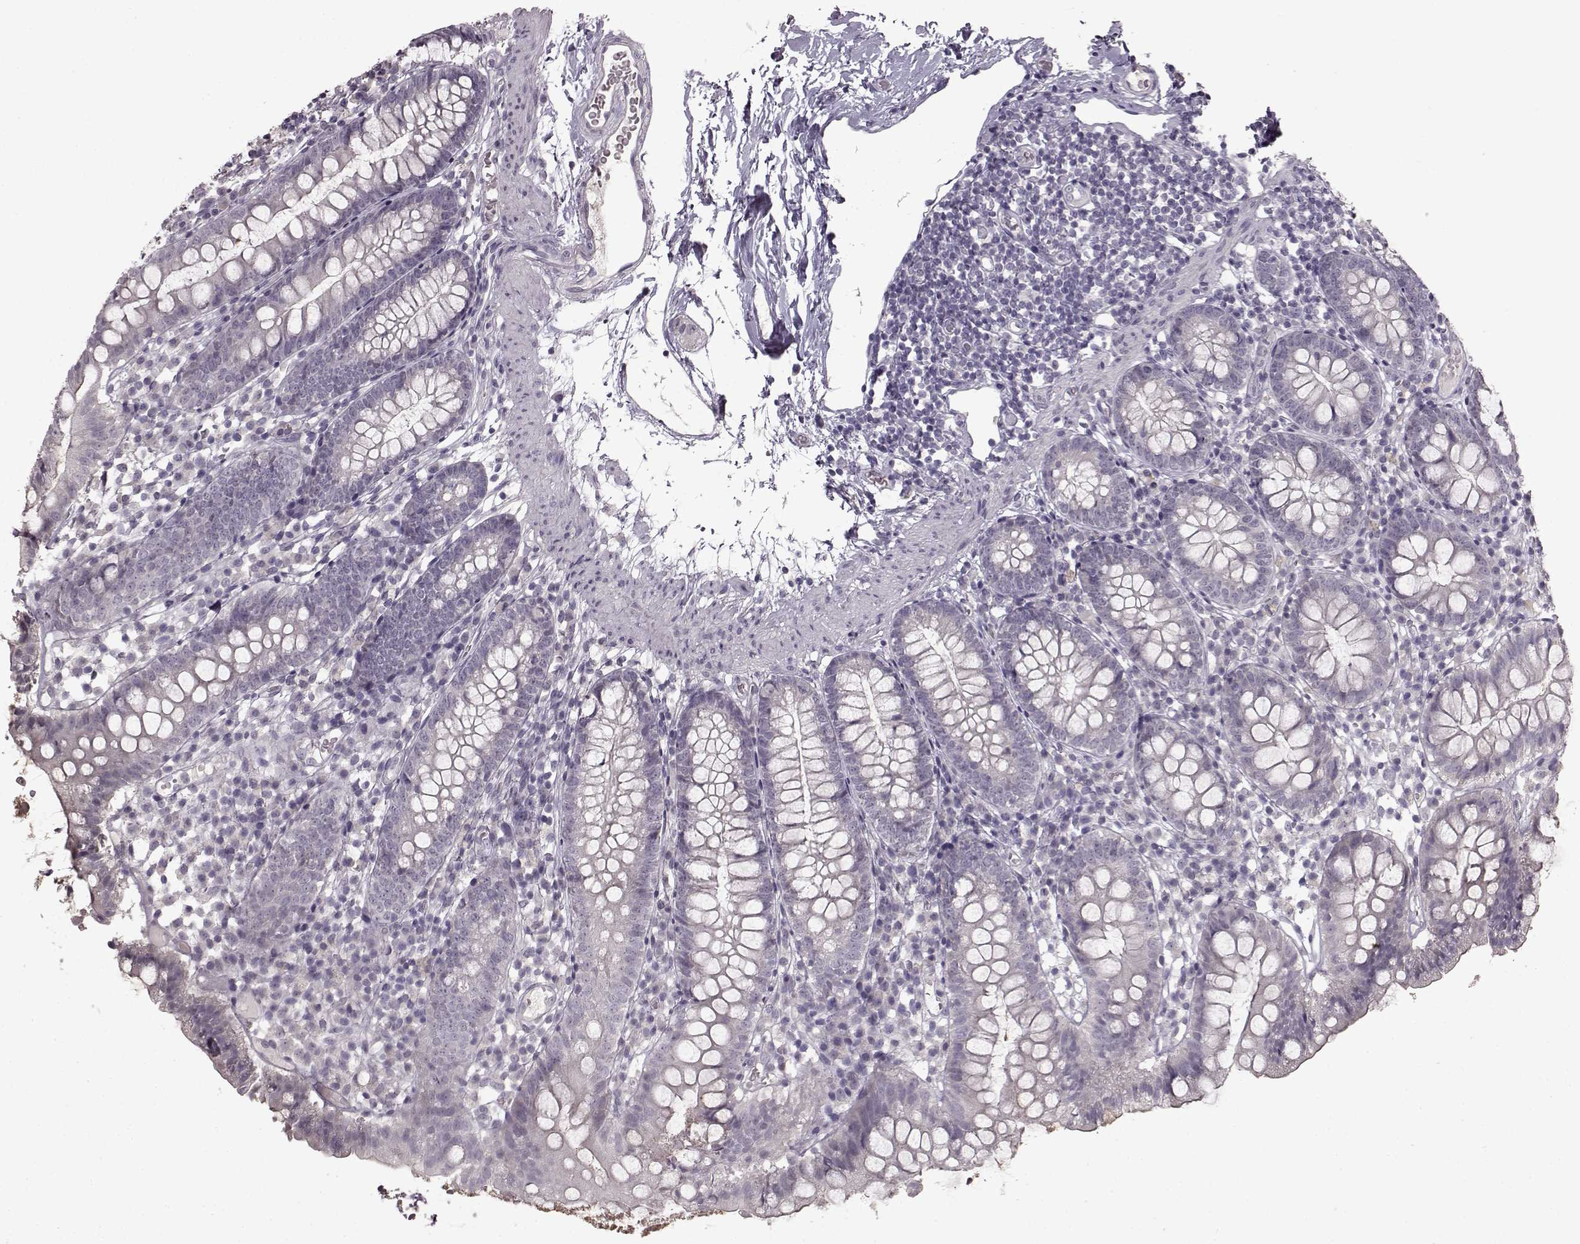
{"staining": {"intensity": "negative", "quantity": "none", "location": "none"}, "tissue": "small intestine", "cell_type": "Glandular cells", "image_type": "normal", "snomed": [{"axis": "morphology", "description": "Normal tissue, NOS"}, {"axis": "topography", "description": "Small intestine"}], "caption": "IHC of normal human small intestine exhibits no expression in glandular cells. The staining was performed using DAB to visualize the protein expression in brown, while the nuclei were stained in blue with hematoxylin (Magnification: 20x).", "gene": "LHB", "patient": {"sex": "female", "age": 90}}